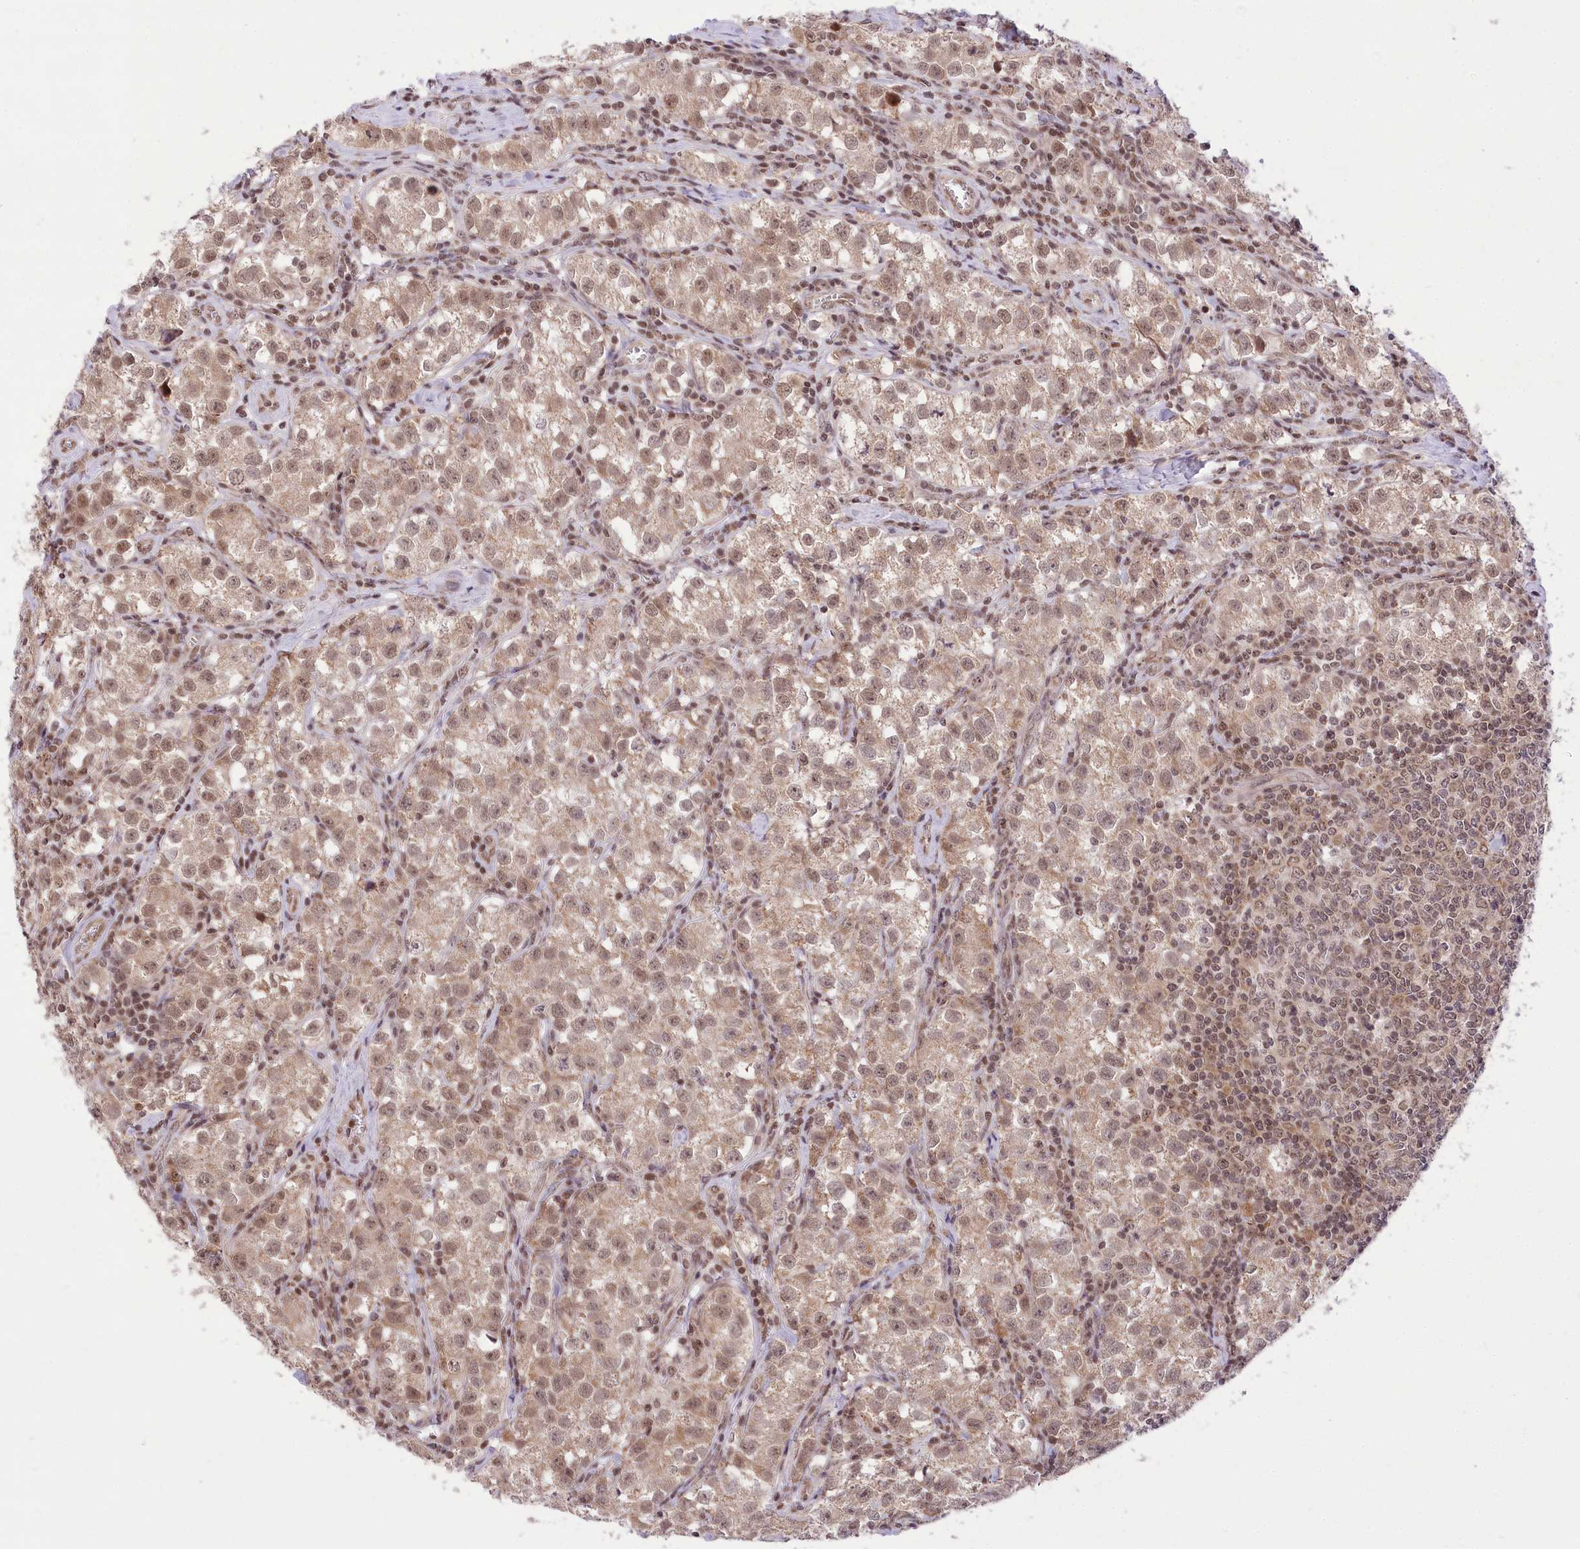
{"staining": {"intensity": "weak", "quantity": ">75%", "location": "cytoplasmic/membranous,nuclear"}, "tissue": "testis cancer", "cell_type": "Tumor cells", "image_type": "cancer", "snomed": [{"axis": "morphology", "description": "Seminoma, NOS"}, {"axis": "morphology", "description": "Carcinoma, Embryonal, NOS"}, {"axis": "topography", "description": "Testis"}], "caption": "Testis seminoma stained with a brown dye exhibits weak cytoplasmic/membranous and nuclear positive staining in approximately >75% of tumor cells.", "gene": "ZMAT2", "patient": {"sex": "male", "age": 43}}